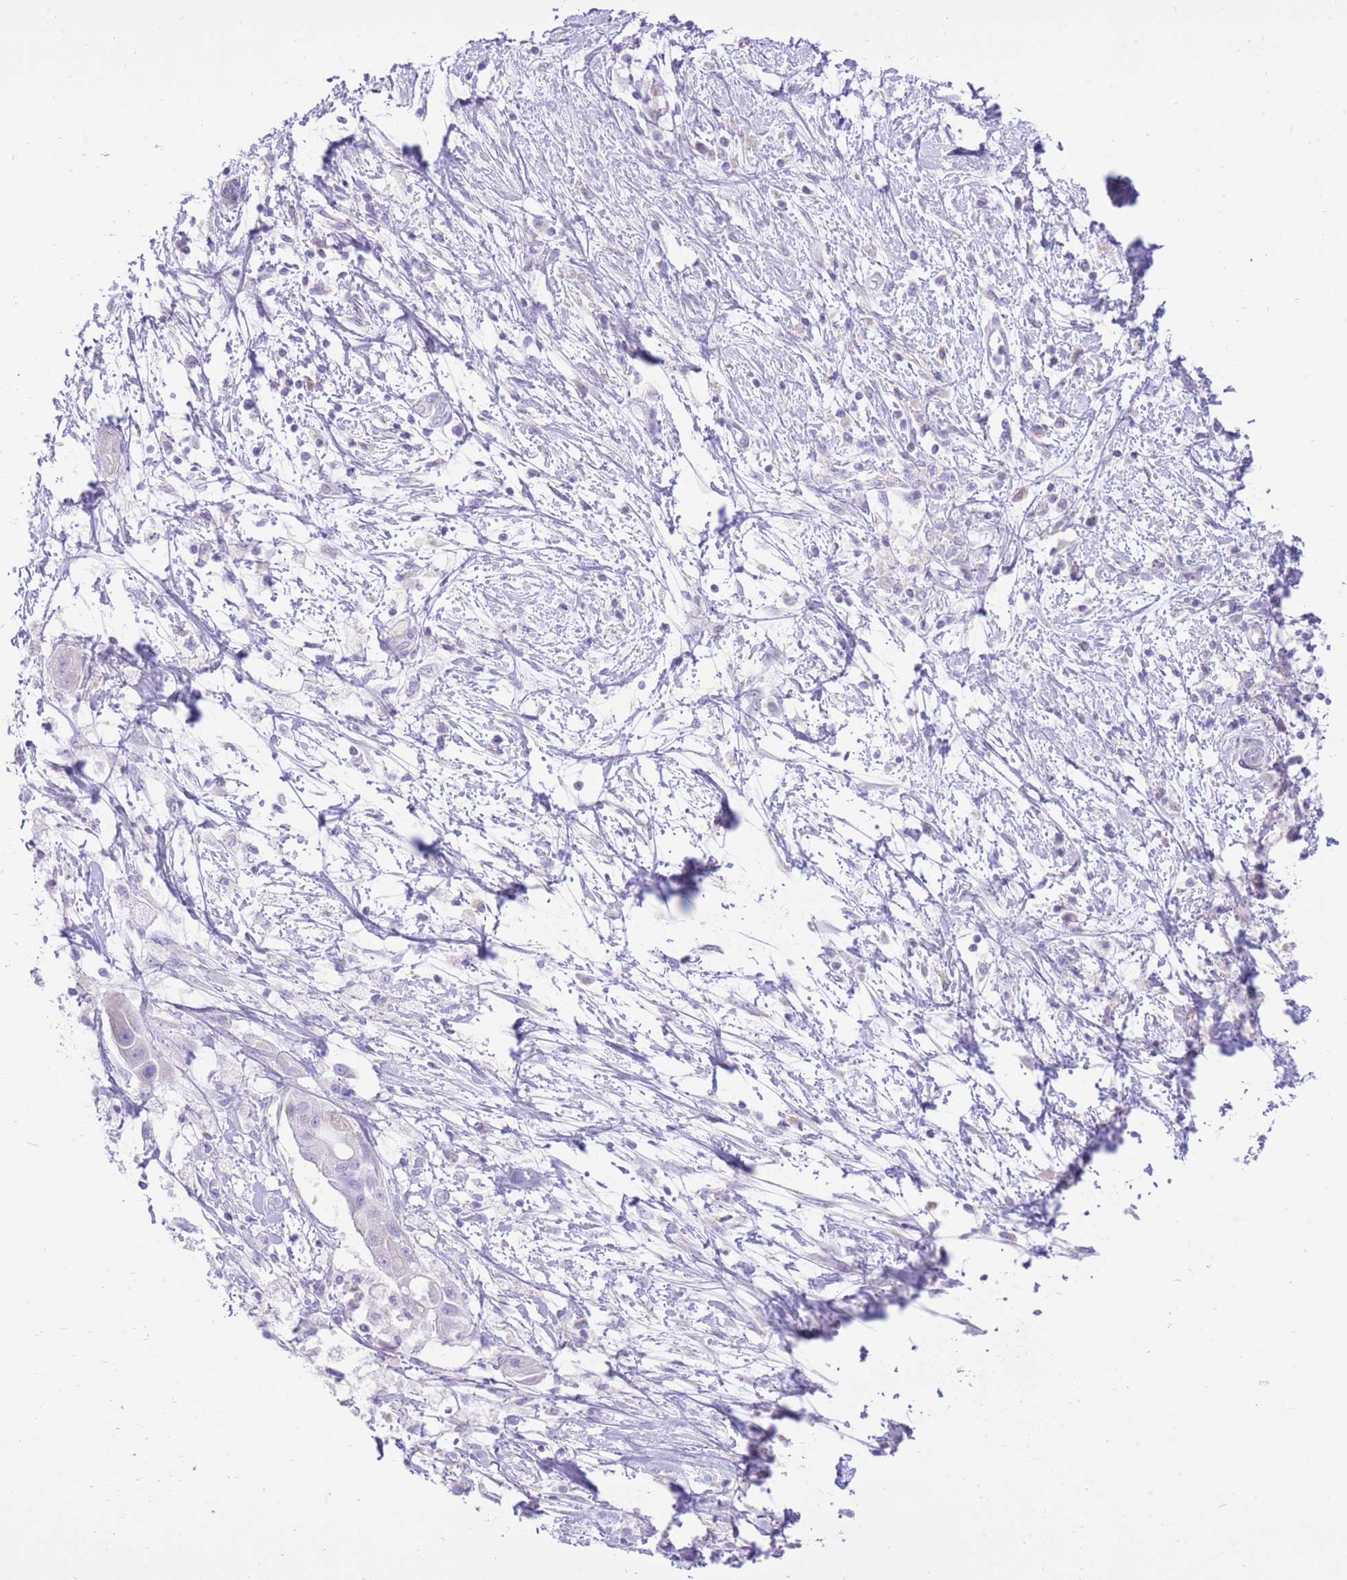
{"staining": {"intensity": "negative", "quantity": "none", "location": "none"}, "tissue": "pancreatic cancer", "cell_type": "Tumor cells", "image_type": "cancer", "snomed": [{"axis": "morphology", "description": "Adenocarcinoma, NOS"}, {"axis": "topography", "description": "Pancreas"}], "caption": "There is no significant staining in tumor cells of pancreatic adenocarcinoma. (DAB (3,3'-diaminobenzidine) immunohistochemistry with hematoxylin counter stain).", "gene": "SLC4A4", "patient": {"sex": "male", "age": 68}}